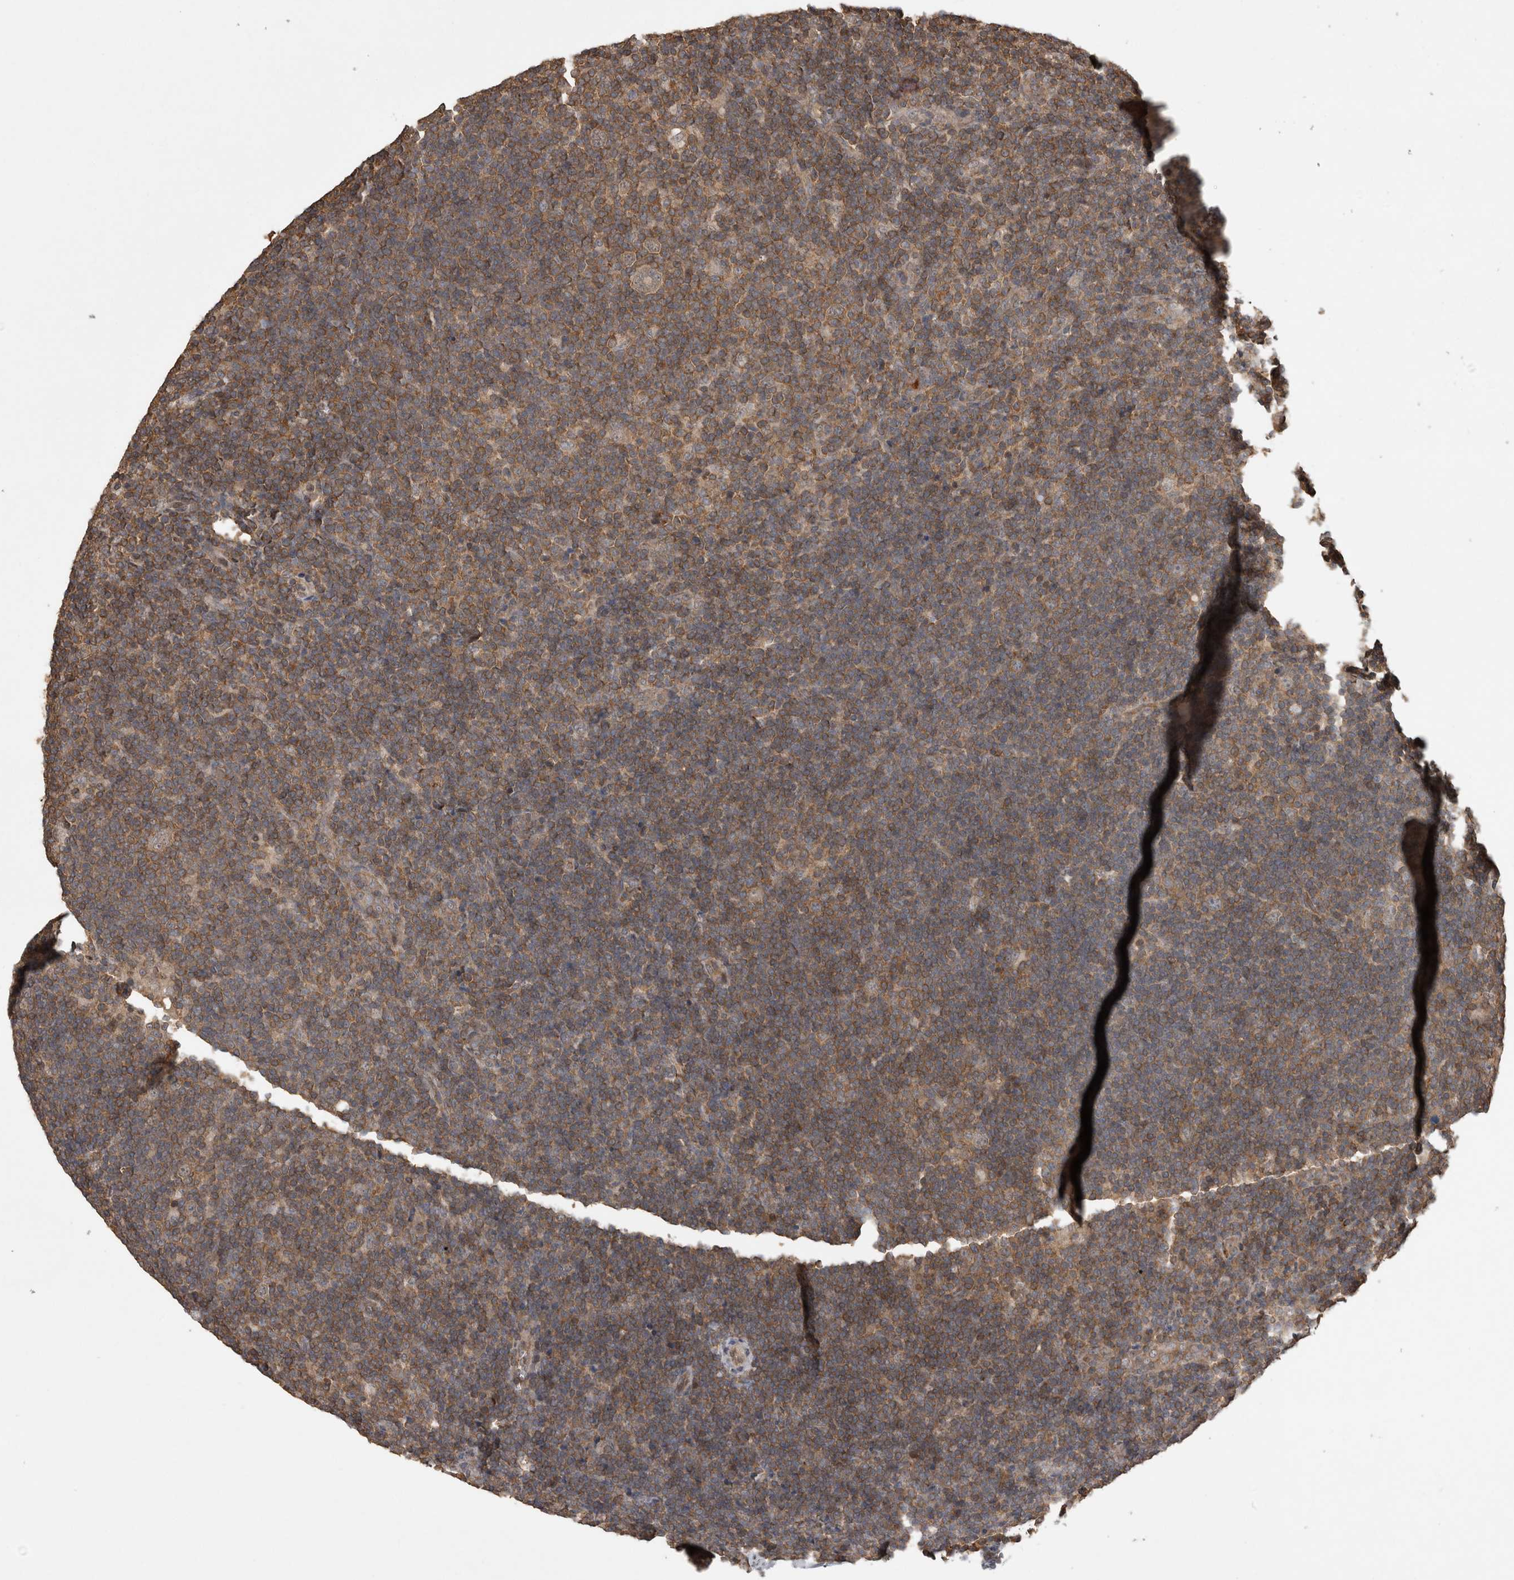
{"staining": {"intensity": "weak", "quantity": ">75%", "location": "cytoplasmic/membranous"}, "tissue": "lymphoma", "cell_type": "Tumor cells", "image_type": "cancer", "snomed": [{"axis": "morphology", "description": "Hodgkin's disease, NOS"}, {"axis": "topography", "description": "Lymph node"}], "caption": "Immunohistochemistry (IHC) photomicrograph of neoplastic tissue: human lymphoma stained using immunohistochemistry (IHC) shows low levels of weak protein expression localized specifically in the cytoplasmic/membranous of tumor cells, appearing as a cytoplasmic/membranous brown color.", "gene": "ATXN2", "patient": {"sex": "female", "age": 57}}